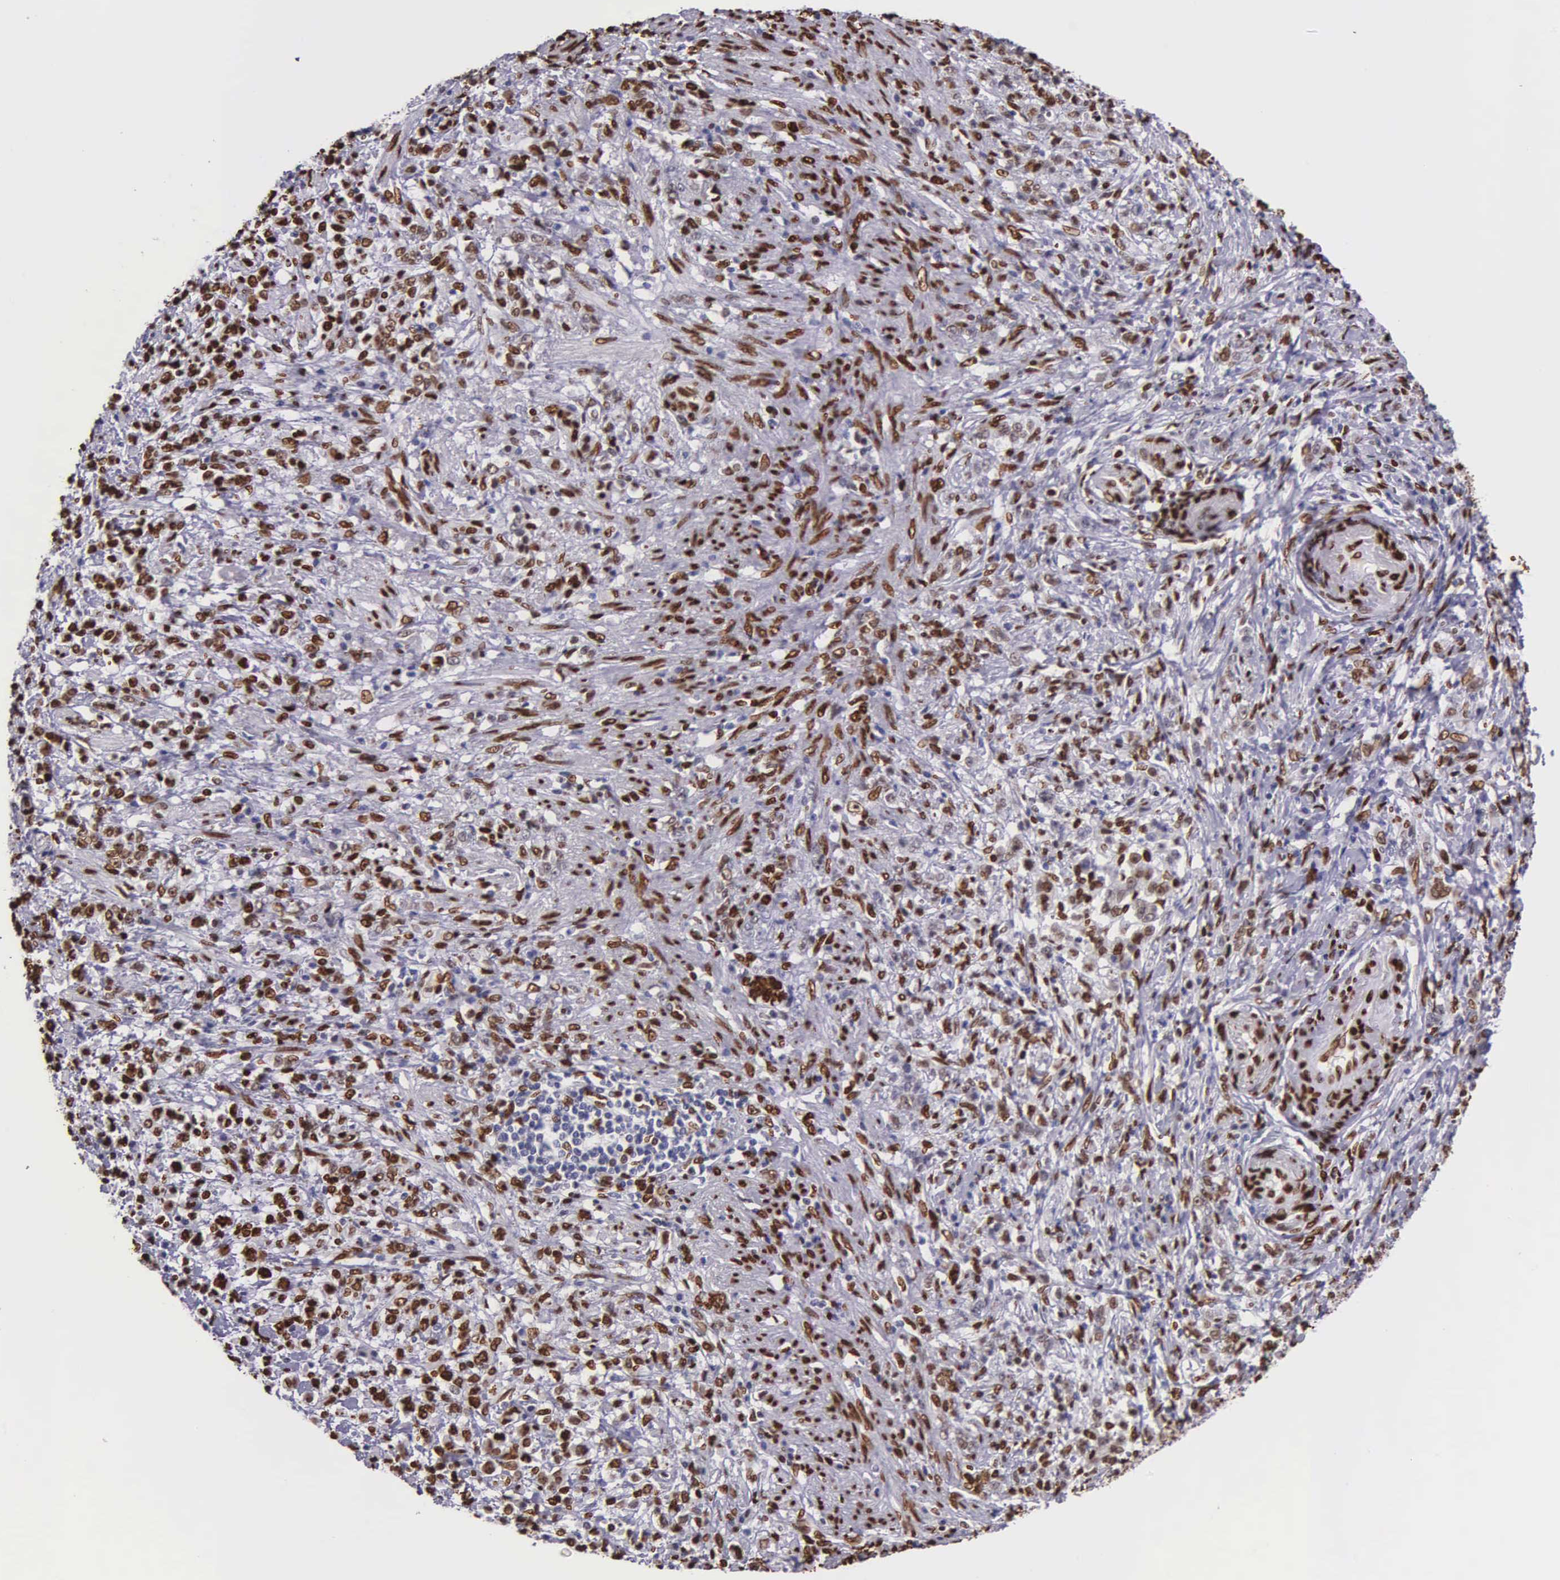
{"staining": {"intensity": "strong", "quantity": ">75%", "location": "nuclear"}, "tissue": "stomach cancer", "cell_type": "Tumor cells", "image_type": "cancer", "snomed": [{"axis": "morphology", "description": "Adenocarcinoma, NOS"}, {"axis": "topography", "description": "Stomach, lower"}], "caption": "The micrograph reveals a brown stain indicating the presence of a protein in the nuclear of tumor cells in stomach cancer. Nuclei are stained in blue.", "gene": "H1-0", "patient": {"sex": "male", "age": 88}}